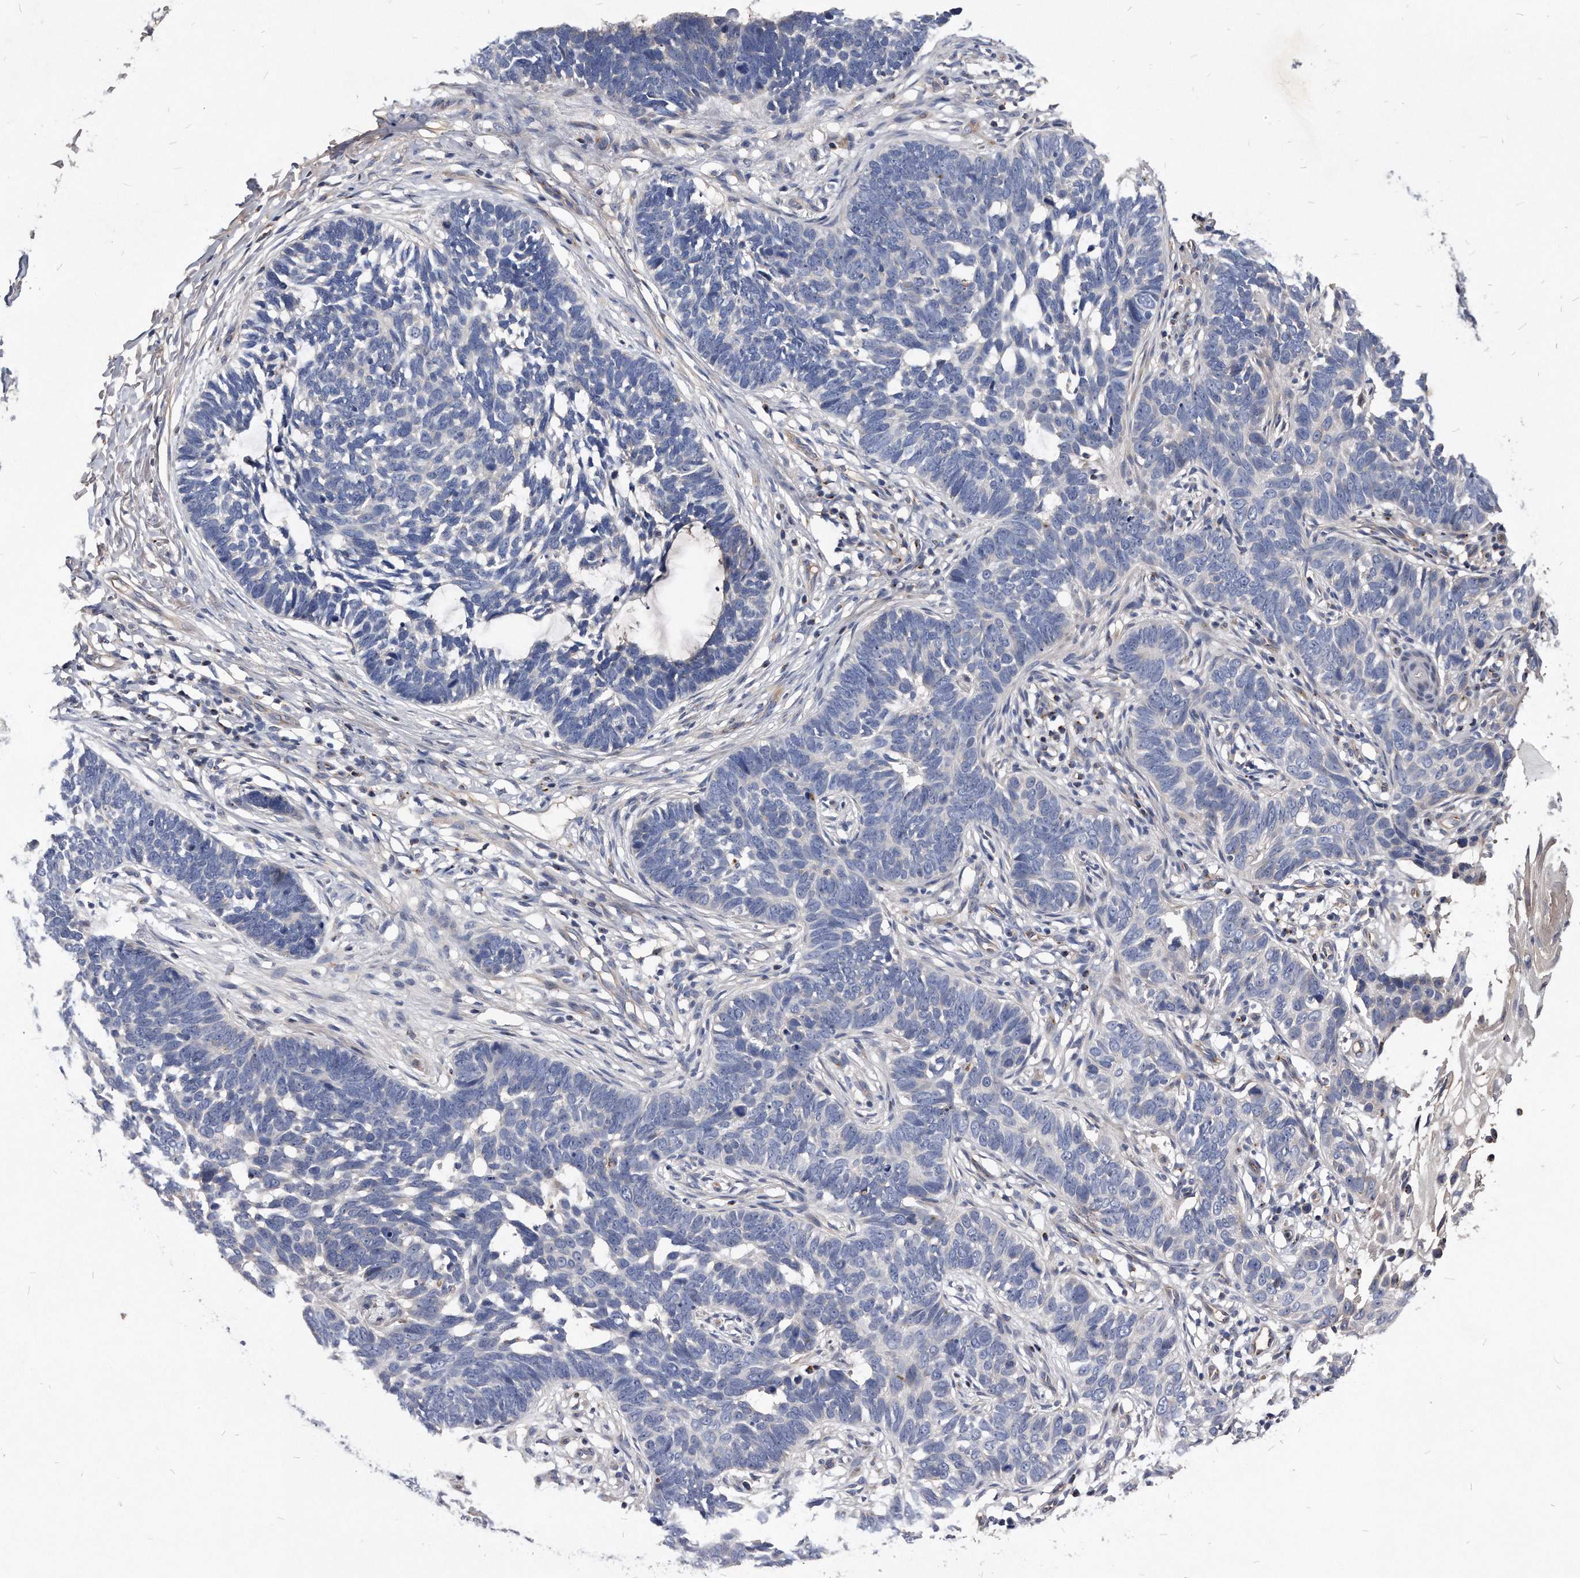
{"staining": {"intensity": "negative", "quantity": "none", "location": "none"}, "tissue": "skin cancer", "cell_type": "Tumor cells", "image_type": "cancer", "snomed": [{"axis": "morphology", "description": "Normal tissue, NOS"}, {"axis": "morphology", "description": "Basal cell carcinoma"}, {"axis": "topography", "description": "Skin"}], "caption": "This is an immunohistochemistry photomicrograph of human skin basal cell carcinoma. There is no positivity in tumor cells.", "gene": "MGAT4A", "patient": {"sex": "male", "age": 77}}